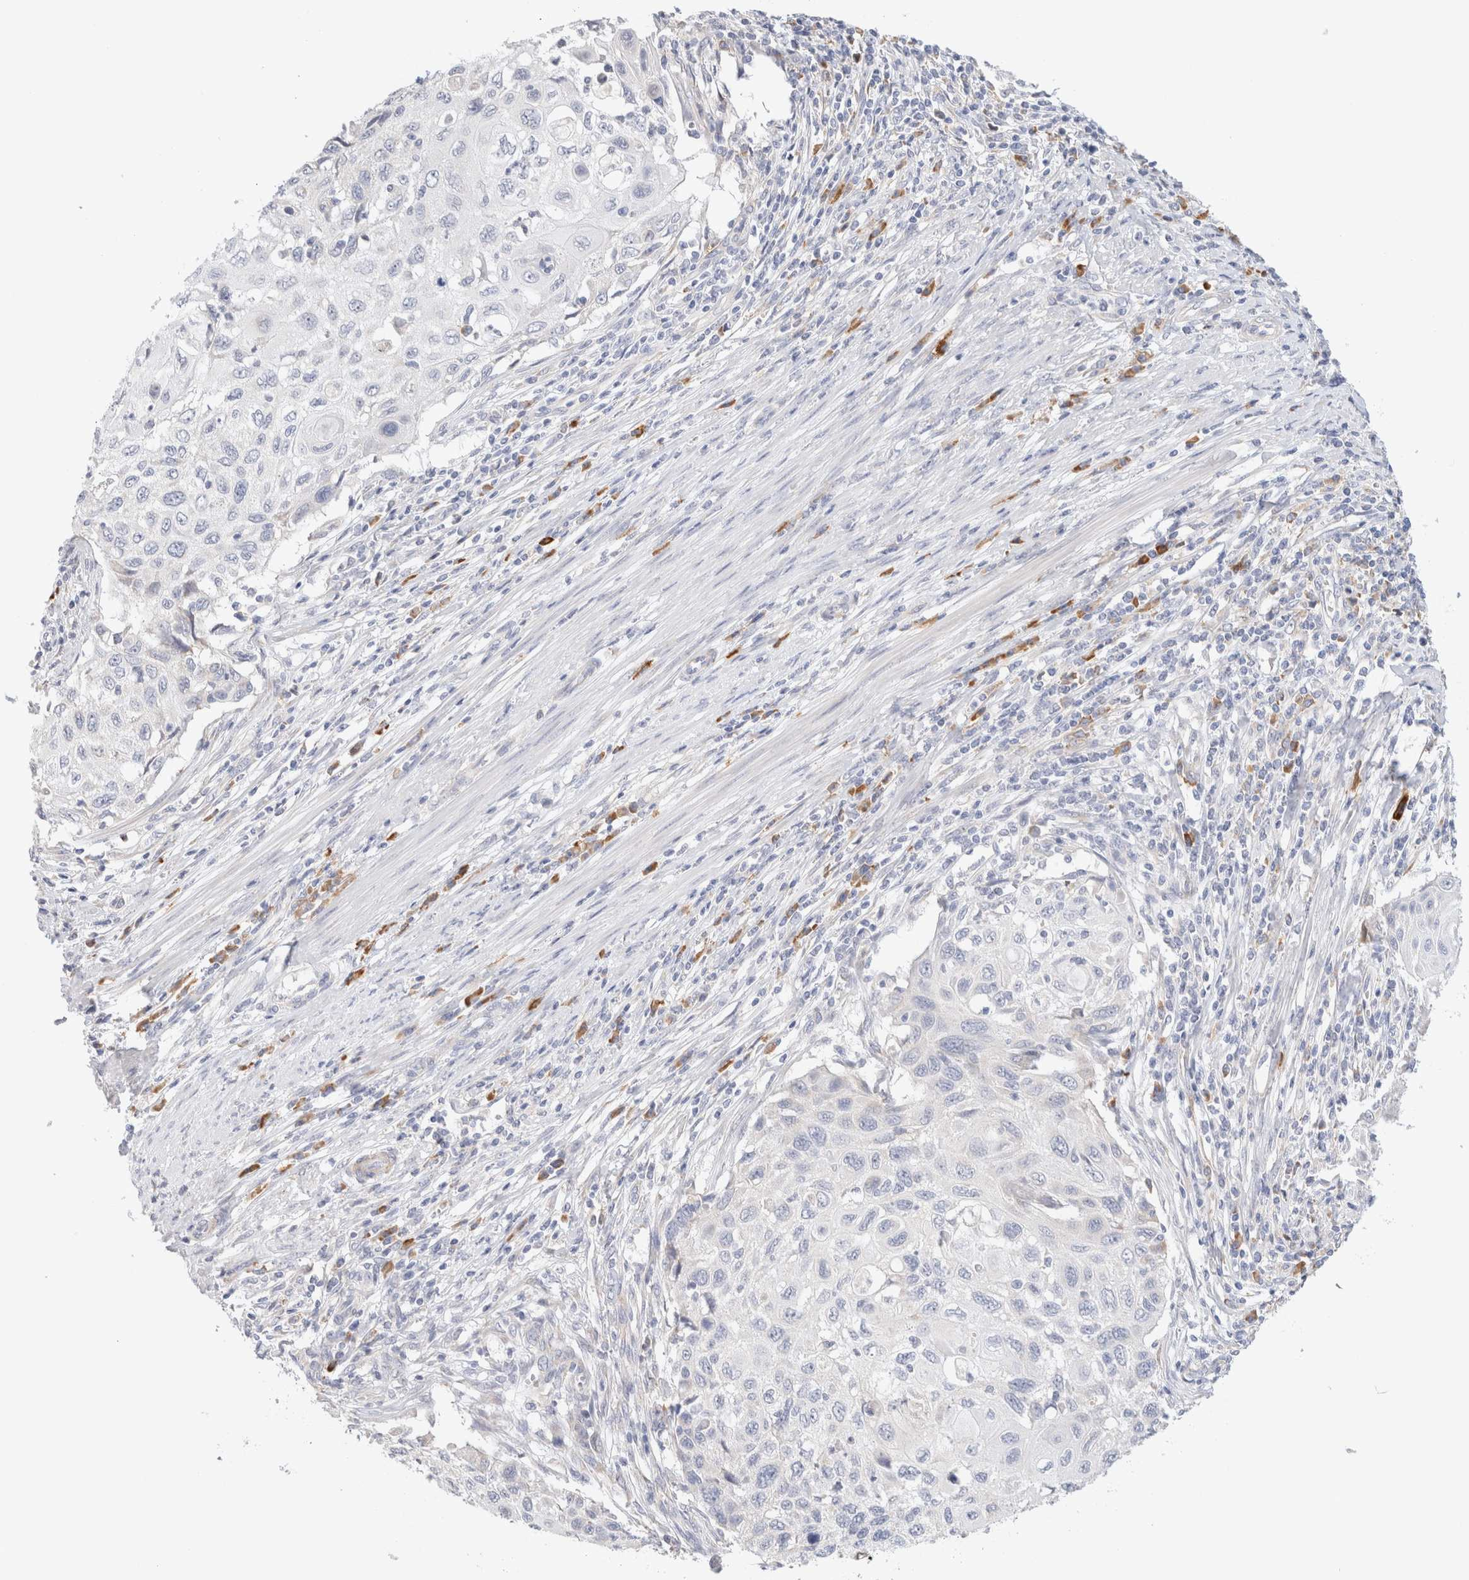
{"staining": {"intensity": "negative", "quantity": "none", "location": "none"}, "tissue": "cervical cancer", "cell_type": "Tumor cells", "image_type": "cancer", "snomed": [{"axis": "morphology", "description": "Squamous cell carcinoma, NOS"}, {"axis": "topography", "description": "Cervix"}], "caption": "Immunohistochemical staining of human cervical squamous cell carcinoma demonstrates no significant positivity in tumor cells. (Brightfield microscopy of DAB (3,3'-diaminobenzidine) IHC at high magnification).", "gene": "GADD45G", "patient": {"sex": "female", "age": 70}}